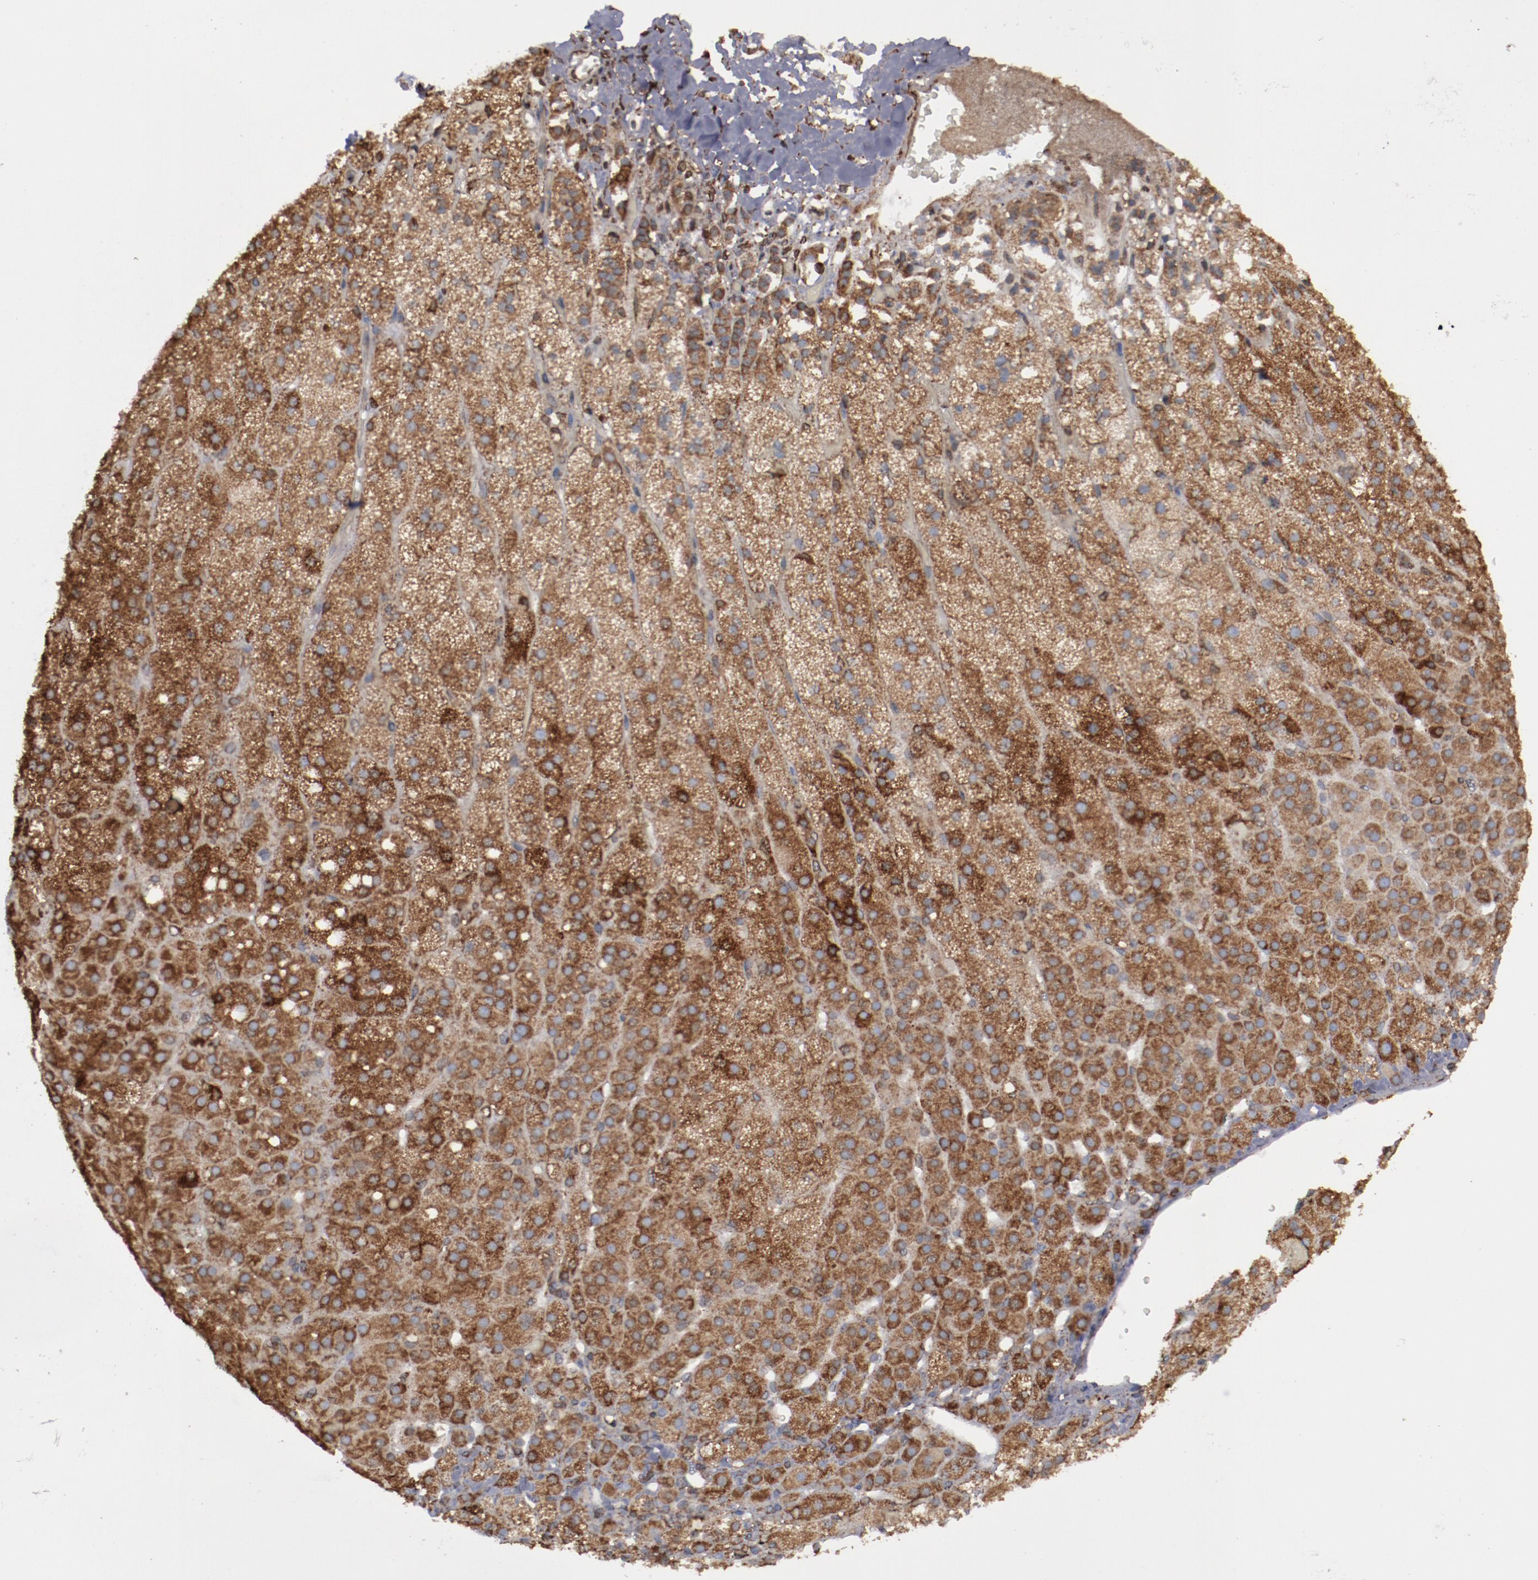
{"staining": {"intensity": "moderate", "quantity": ">75%", "location": "cytoplasmic/membranous"}, "tissue": "adrenal gland", "cell_type": "Glandular cells", "image_type": "normal", "snomed": [{"axis": "morphology", "description": "Normal tissue, NOS"}, {"axis": "topography", "description": "Adrenal gland"}], "caption": "Normal adrenal gland reveals moderate cytoplasmic/membranous expression in approximately >75% of glandular cells, visualized by immunohistochemistry. (DAB (3,3'-diaminobenzidine) = brown stain, brightfield microscopy at high magnification).", "gene": "ERLIN2", "patient": {"sex": "male", "age": 35}}